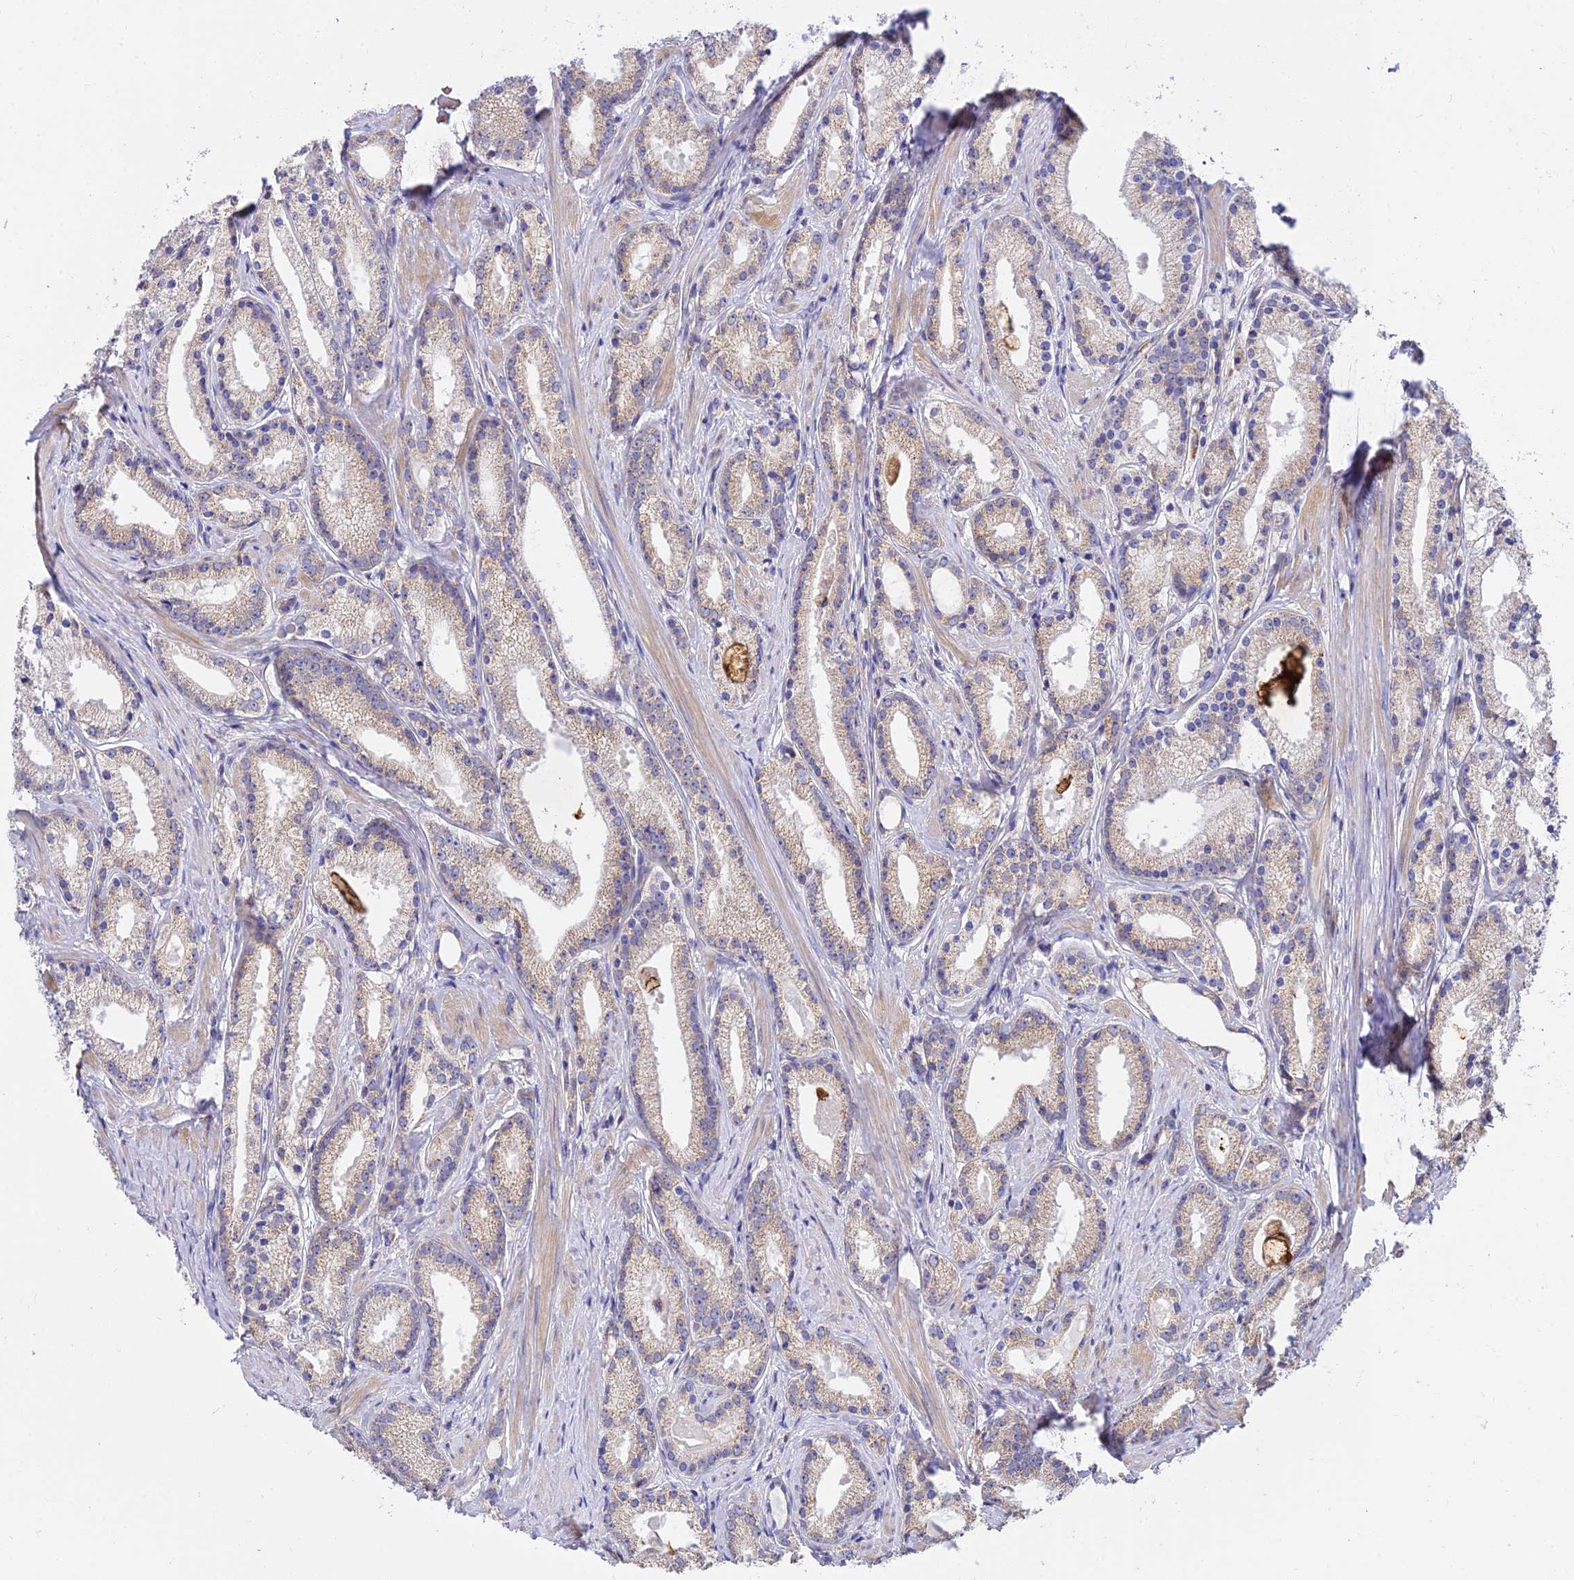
{"staining": {"intensity": "weak", "quantity": ">75%", "location": "cytoplasmic/membranous"}, "tissue": "prostate cancer", "cell_type": "Tumor cells", "image_type": "cancer", "snomed": [{"axis": "morphology", "description": "Adenocarcinoma, Low grade"}, {"axis": "topography", "description": "Prostate"}], "caption": "The image demonstrates staining of prostate cancer, revealing weak cytoplasmic/membranous protein positivity (brown color) within tumor cells.", "gene": "ARL8B", "patient": {"sex": "male", "age": 57}}